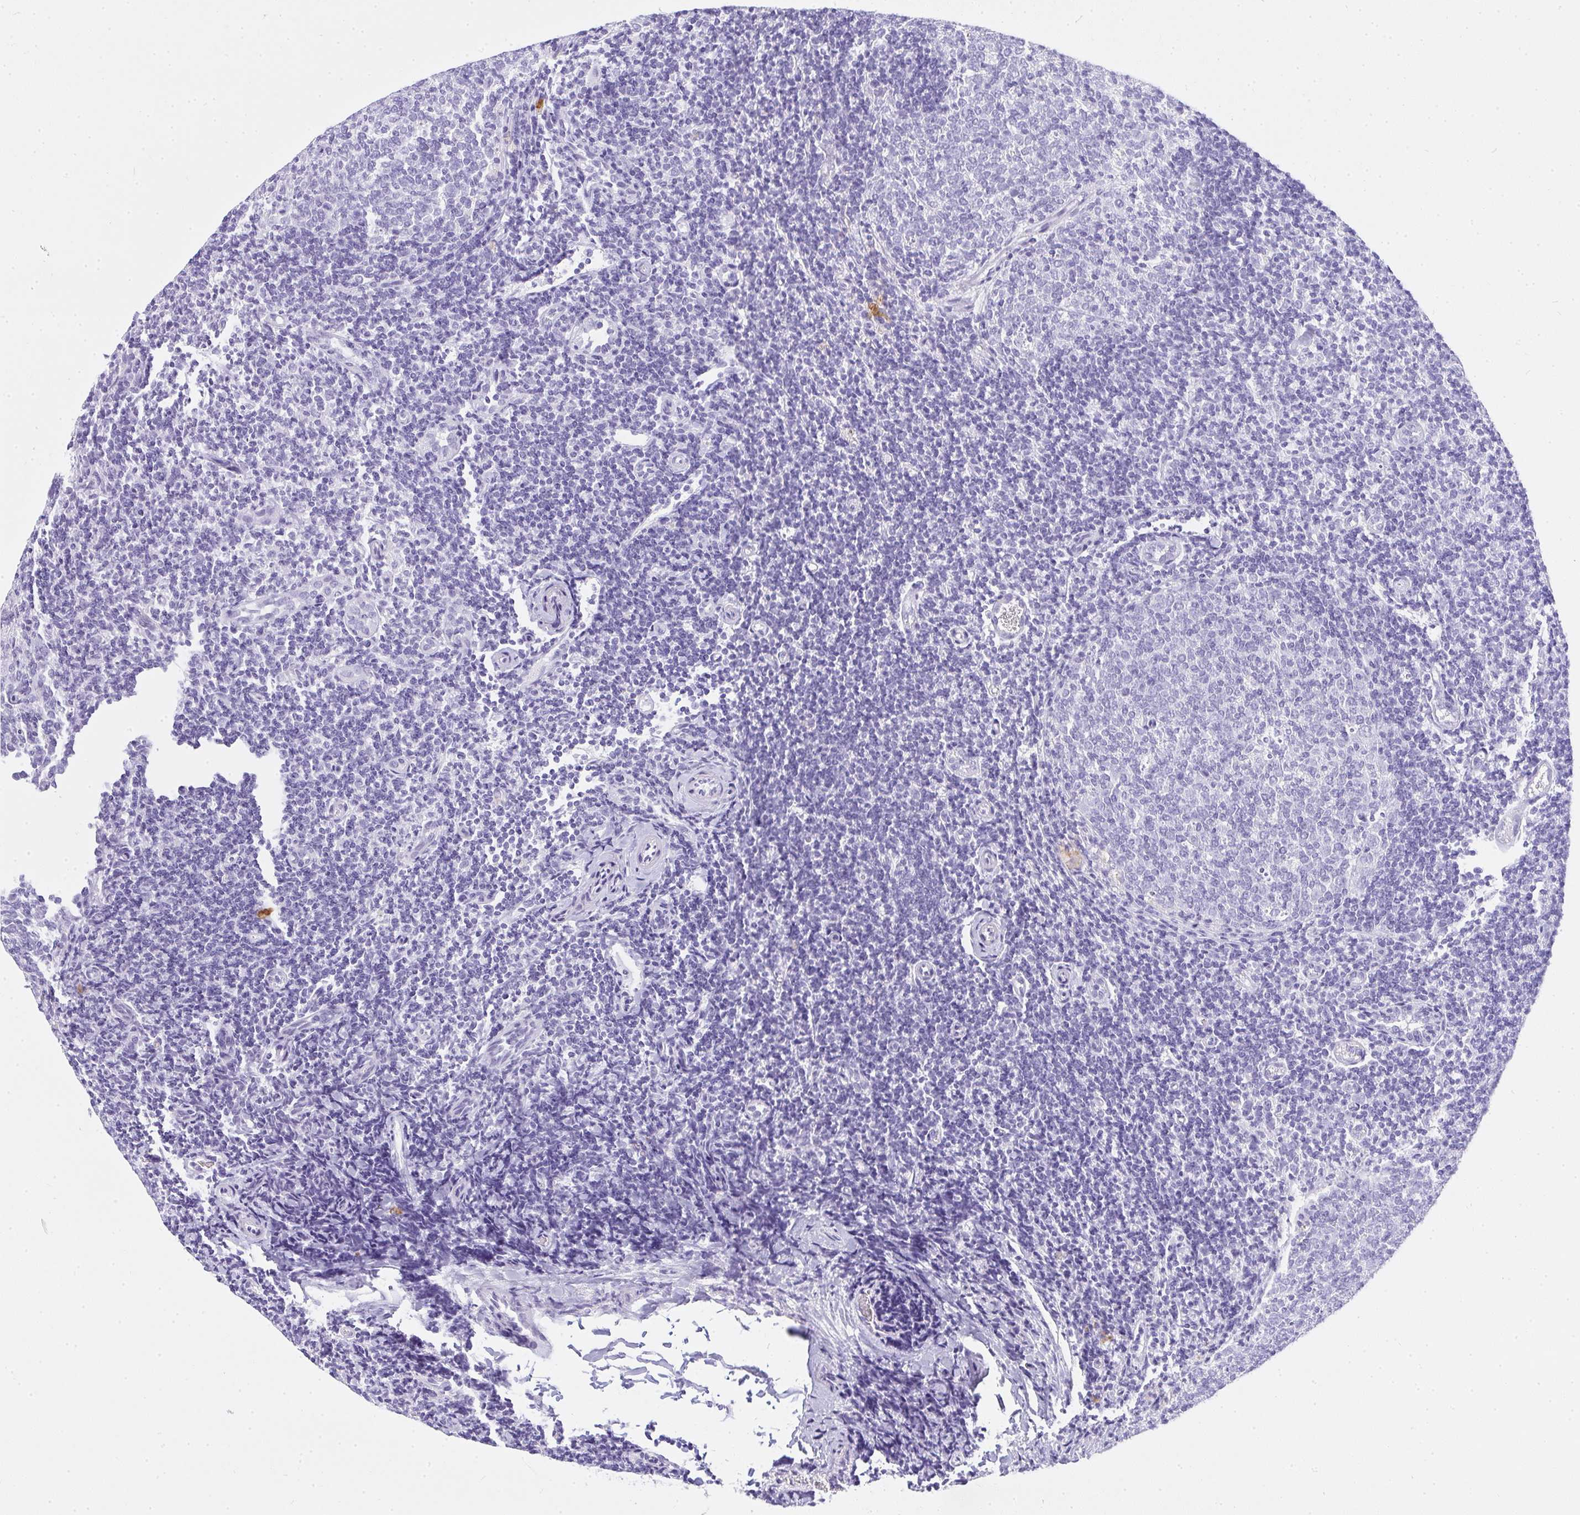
{"staining": {"intensity": "negative", "quantity": "none", "location": "none"}, "tissue": "tonsil", "cell_type": "Germinal center cells", "image_type": "normal", "snomed": [{"axis": "morphology", "description": "Normal tissue, NOS"}, {"axis": "topography", "description": "Tonsil"}], "caption": "Immunohistochemical staining of normal tonsil exhibits no significant positivity in germinal center cells.", "gene": "OR5J2", "patient": {"sex": "female", "age": 10}}